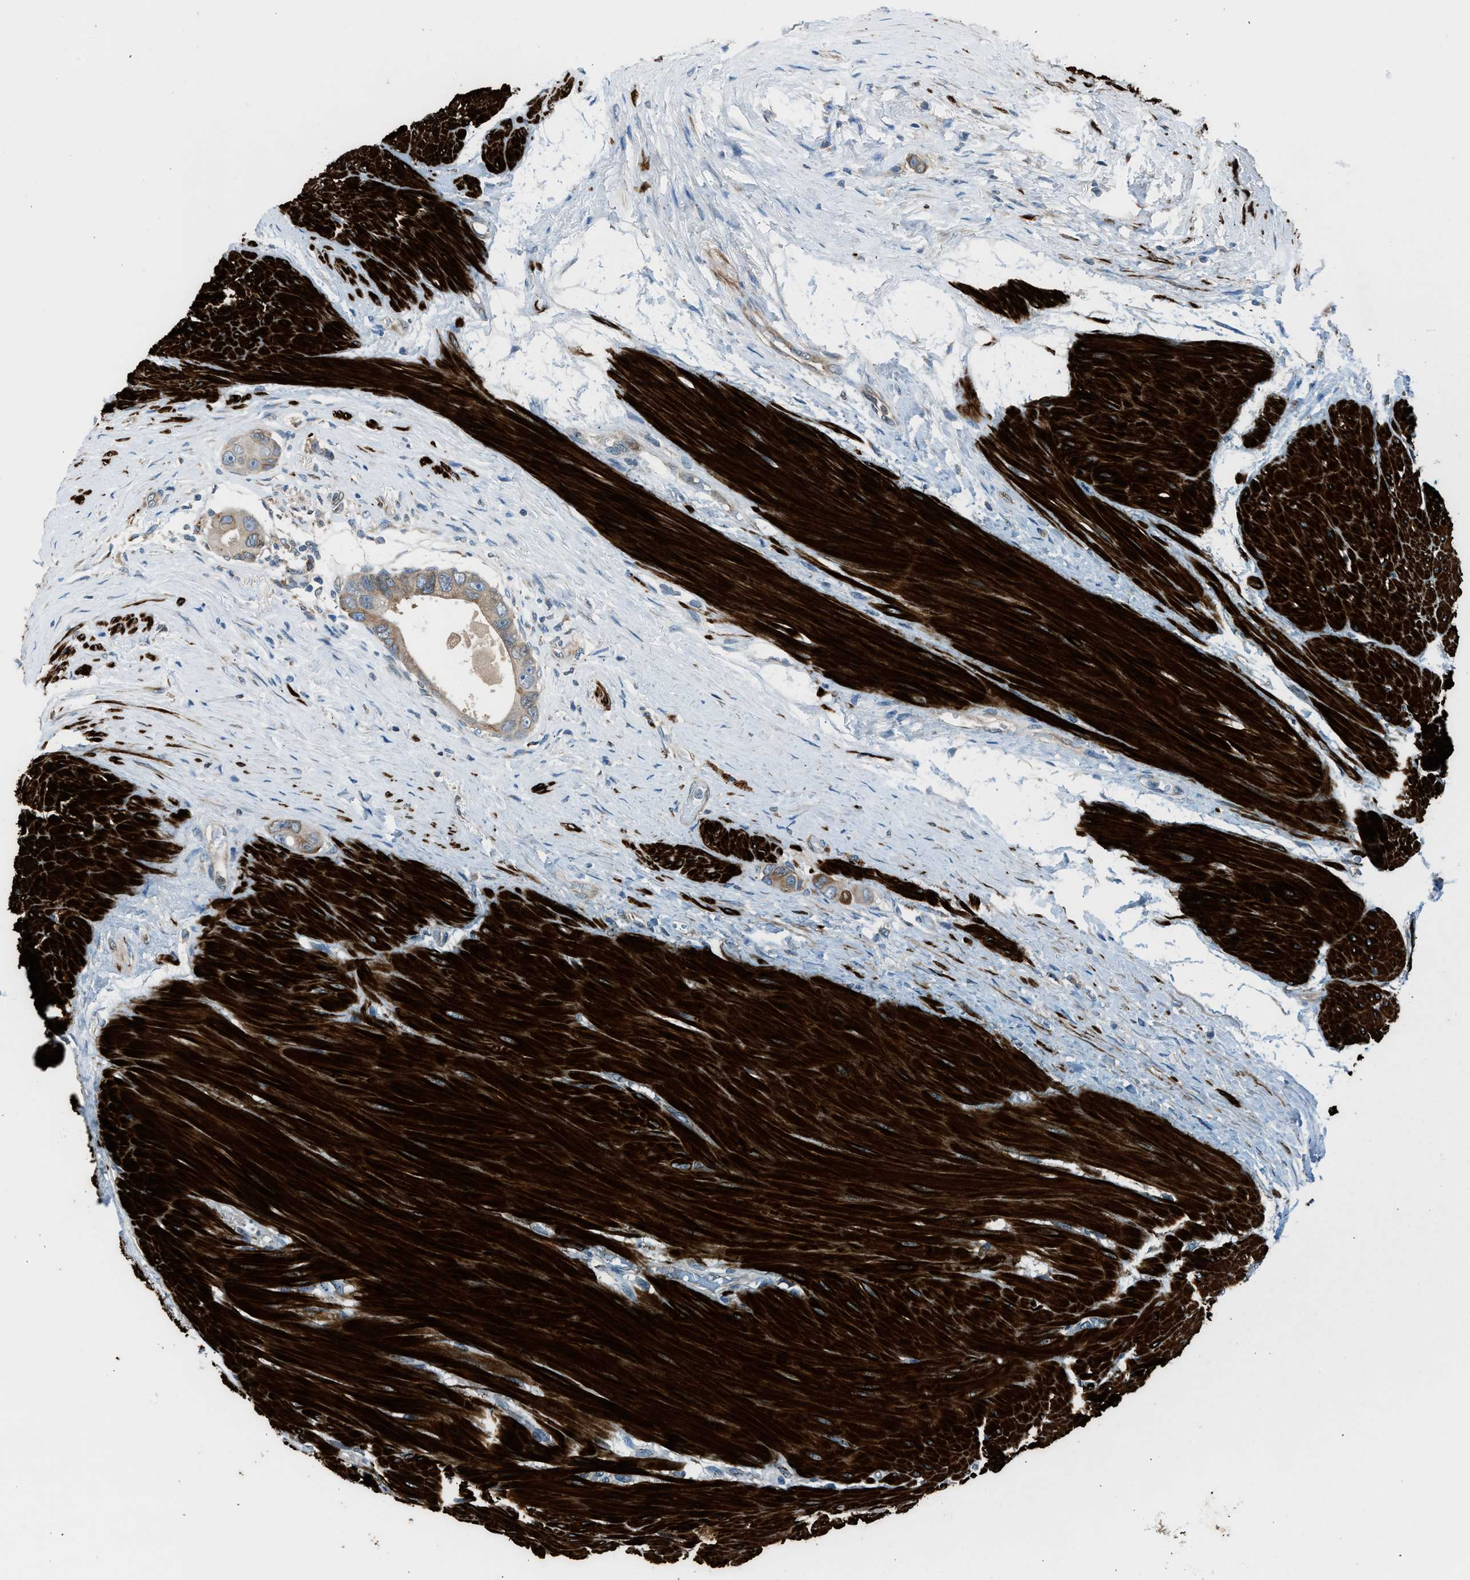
{"staining": {"intensity": "weak", "quantity": "<25%", "location": "cytoplasmic/membranous"}, "tissue": "colorectal cancer", "cell_type": "Tumor cells", "image_type": "cancer", "snomed": [{"axis": "morphology", "description": "Adenocarcinoma, NOS"}, {"axis": "topography", "description": "Rectum"}], "caption": "Tumor cells show no significant protein staining in adenocarcinoma (colorectal).", "gene": "LMBR1", "patient": {"sex": "male", "age": 51}}